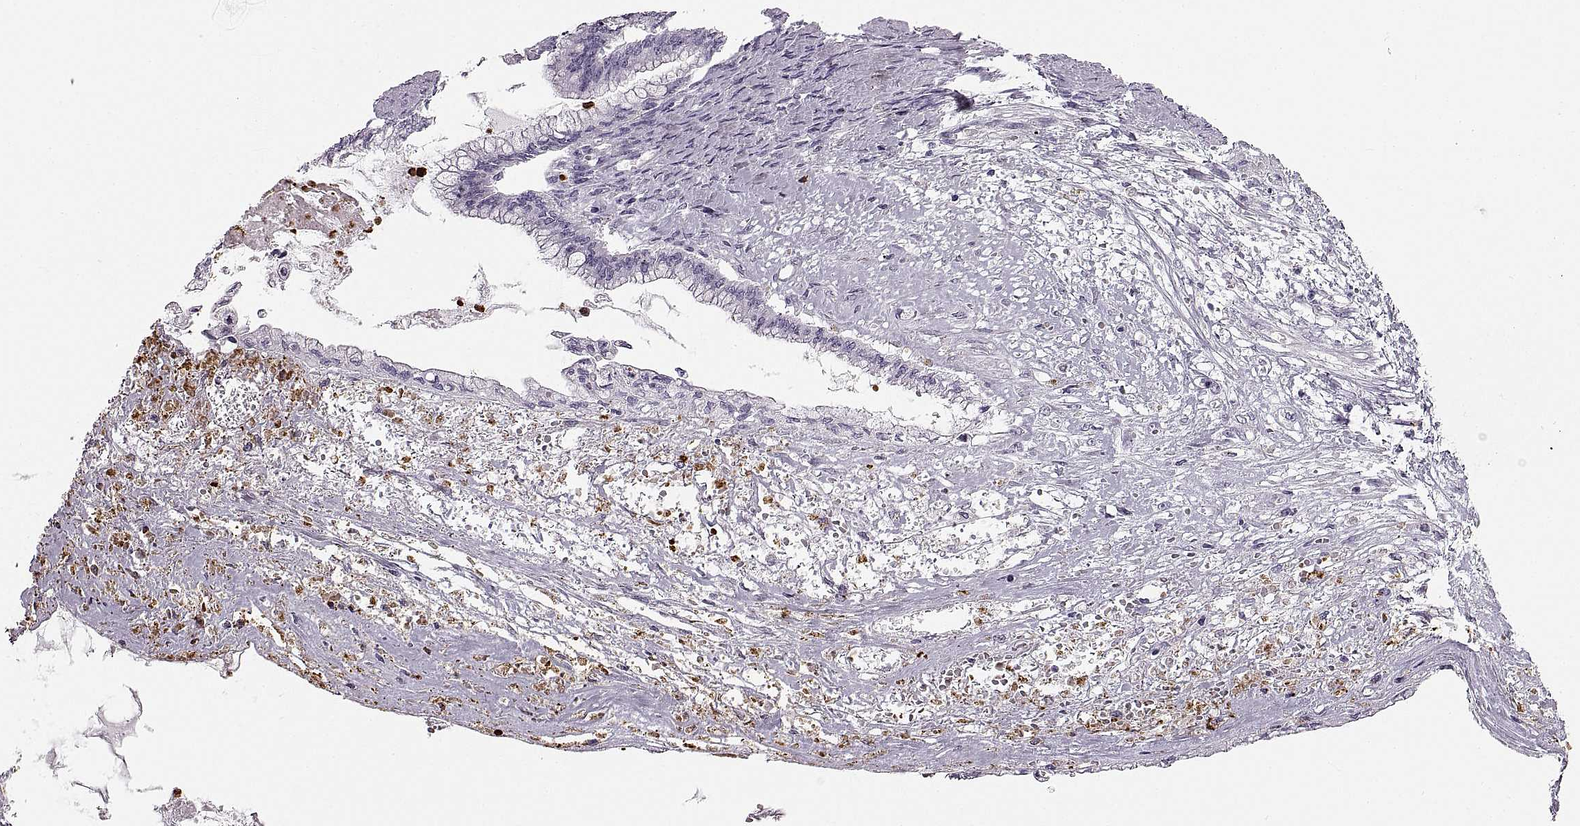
{"staining": {"intensity": "negative", "quantity": "none", "location": "none"}, "tissue": "ovarian cancer", "cell_type": "Tumor cells", "image_type": "cancer", "snomed": [{"axis": "morphology", "description": "Cystadenocarcinoma, mucinous, NOS"}, {"axis": "topography", "description": "Ovary"}], "caption": "A high-resolution histopathology image shows immunohistochemistry staining of ovarian mucinous cystadenocarcinoma, which exhibits no significant positivity in tumor cells. (DAB IHC visualized using brightfield microscopy, high magnification).", "gene": "MILR1", "patient": {"sex": "female", "age": 67}}